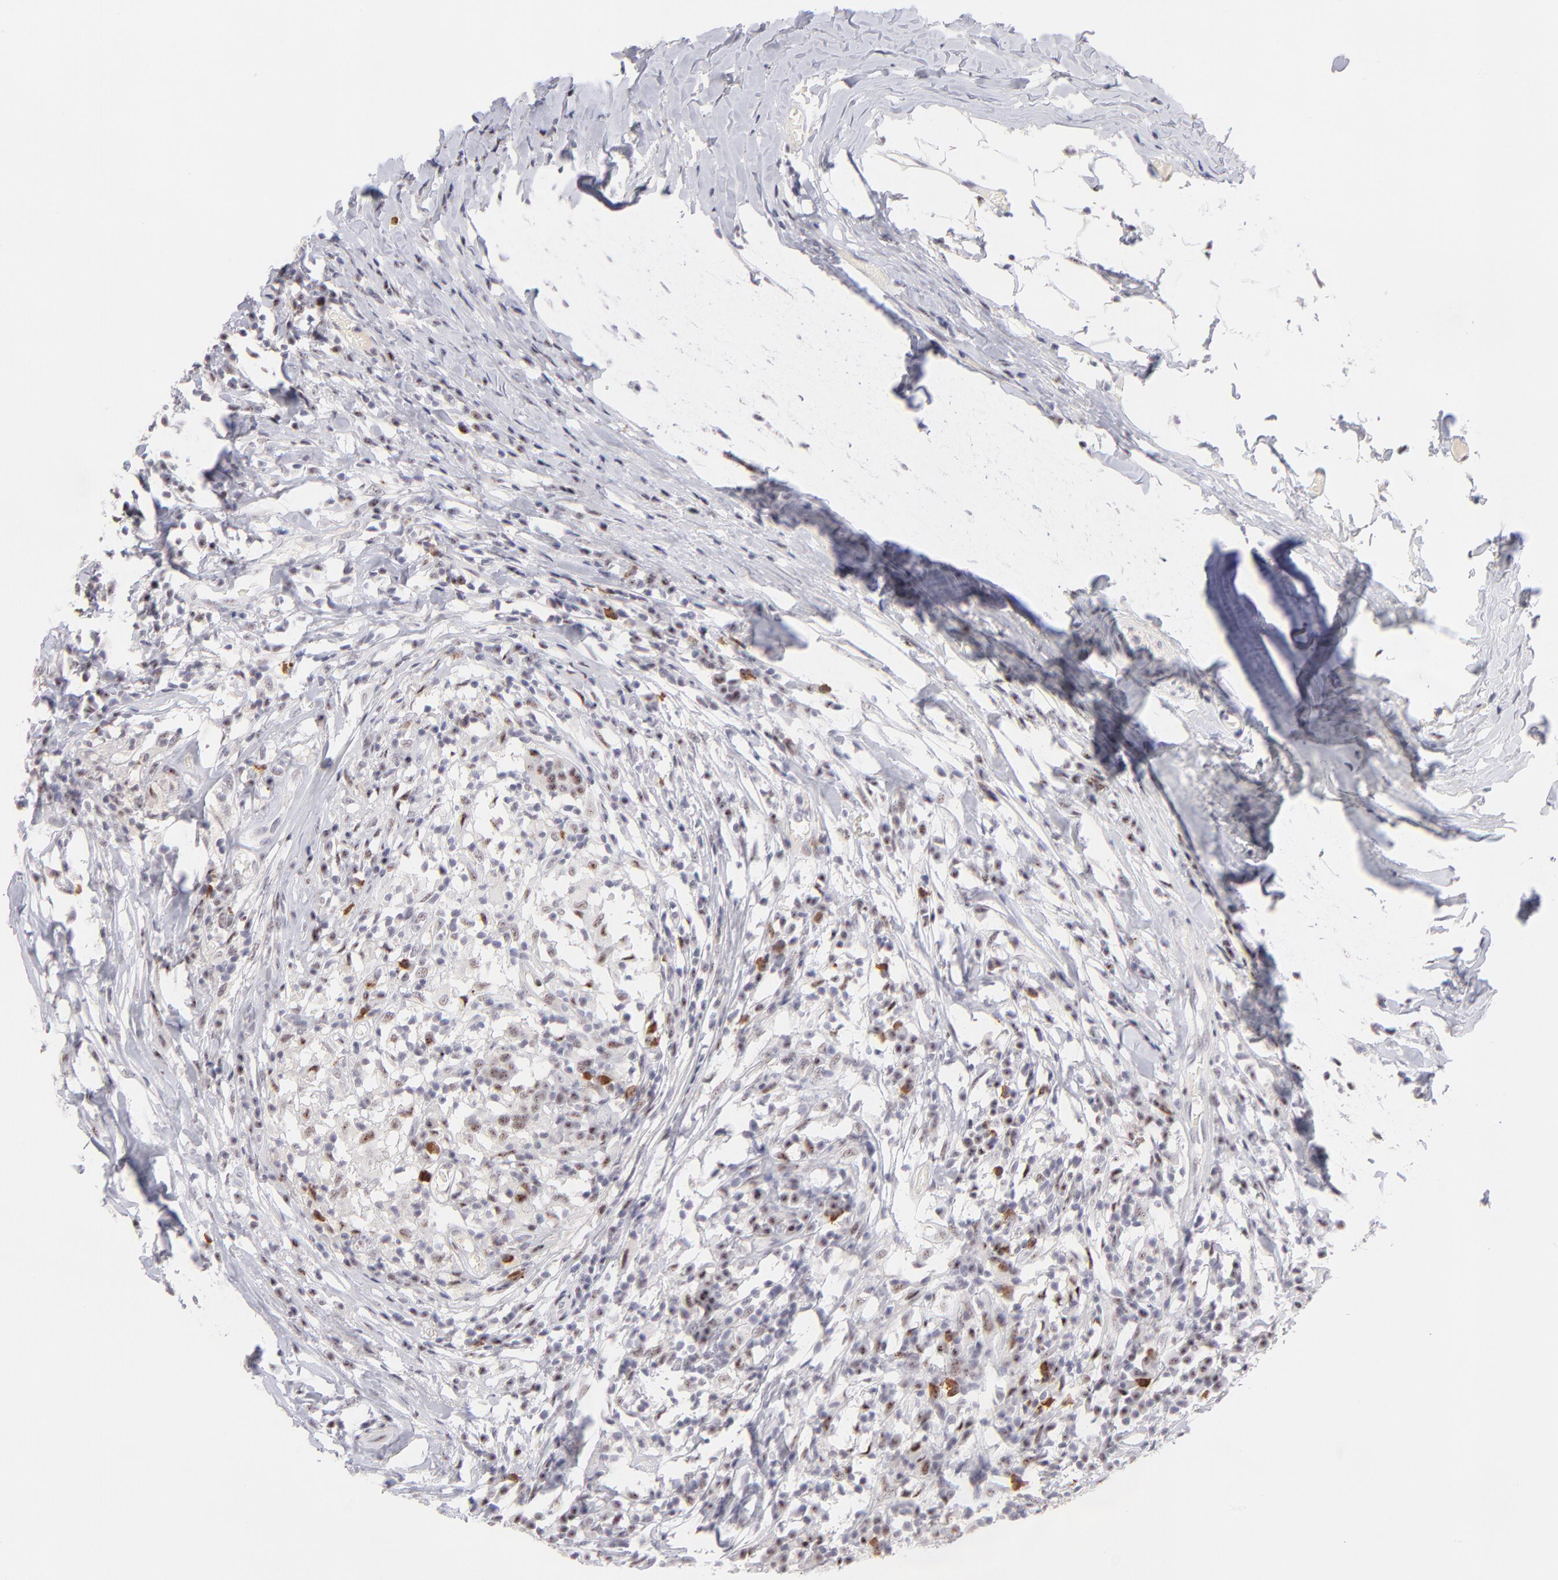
{"staining": {"intensity": "moderate", "quantity": ">75%", "location": "nuclear"}, "tissue": "head and neck cancer", "cell_type": "Tumor cells", "image_type": "cancer", "snomed": [{"axis": "morphology", "description": "Adenocarcinoma, NOS"}, {"axis": "topography", "description": "Salivary gland"}, {"axis": "topography", "description": "Head-Neck"}], "caption": "High-magnification brightfield microscopy of head and neck cancer (adenocarcinoma) stained with DAB (brown) and counterstained with hematoxylin (blue). tumor cells exhibit moderate nuclear expression is present in approximately>75% of cells. (Stains: DAB (3,3'-diaminobenzidine) in brown, nuclei in blue, Microscopy: brightfield microscopy at high magnification).", "gene": "CDC25C", "patient": {"sex": "female", "age": 65}}